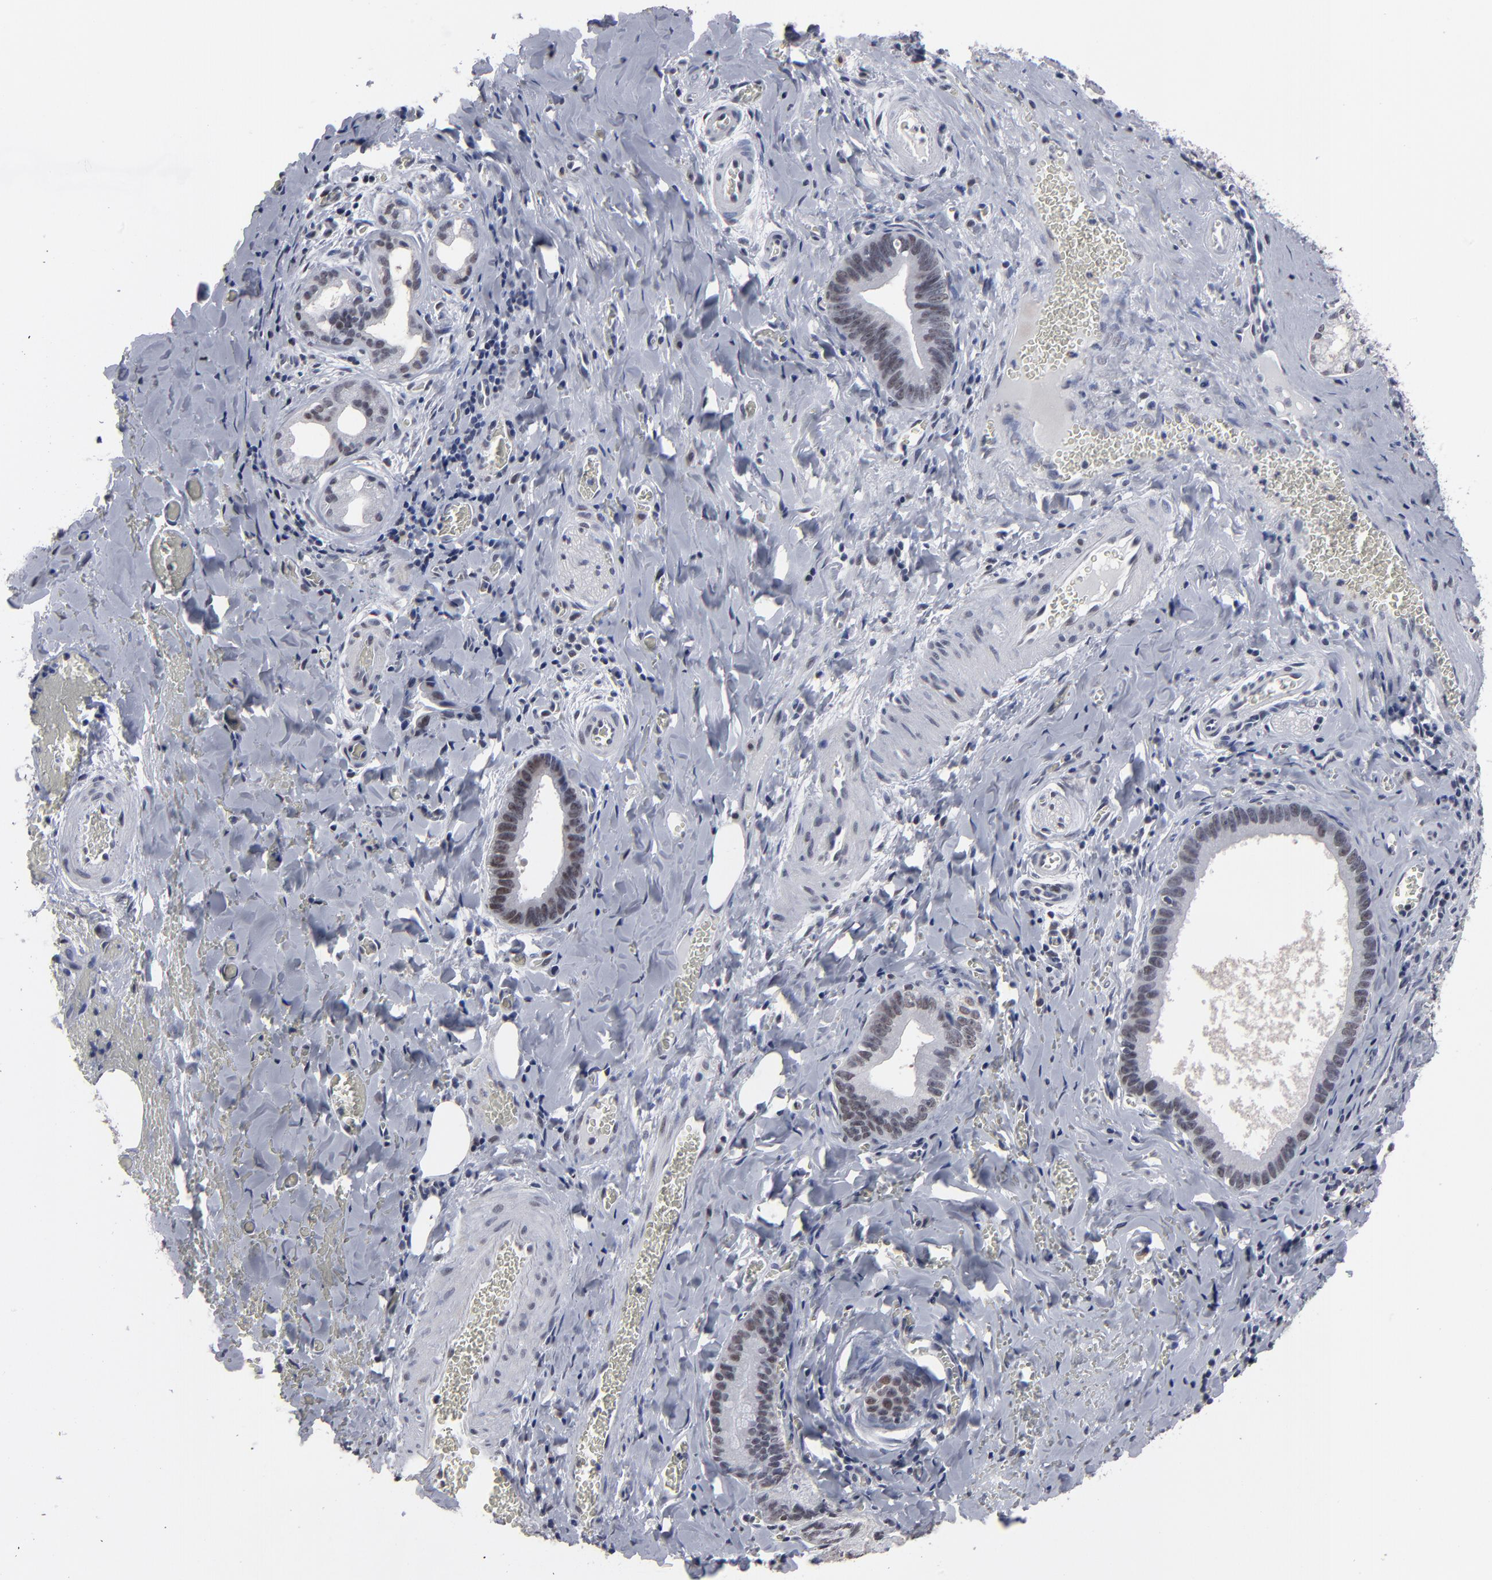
{"staining": {"intensity": "weak", "quantity": "25%-75%", "location": "nuclear"}, "tissue": "liver cancer", "cell_type": "Tumor cells", "image_type": "cancer", "snomed": [{"axis": "morphology", "description": "Cholangiocarcinoma"}, {"axis": "topography", "description": "Liver"}], "caption": "Immunohistochemical staining of human liver cancer displays weak nuclear protein positivity in about 25%-75% of tumor cells.", "gene": "SSRP1", "patient": {"sex": "female", "age": 55}}